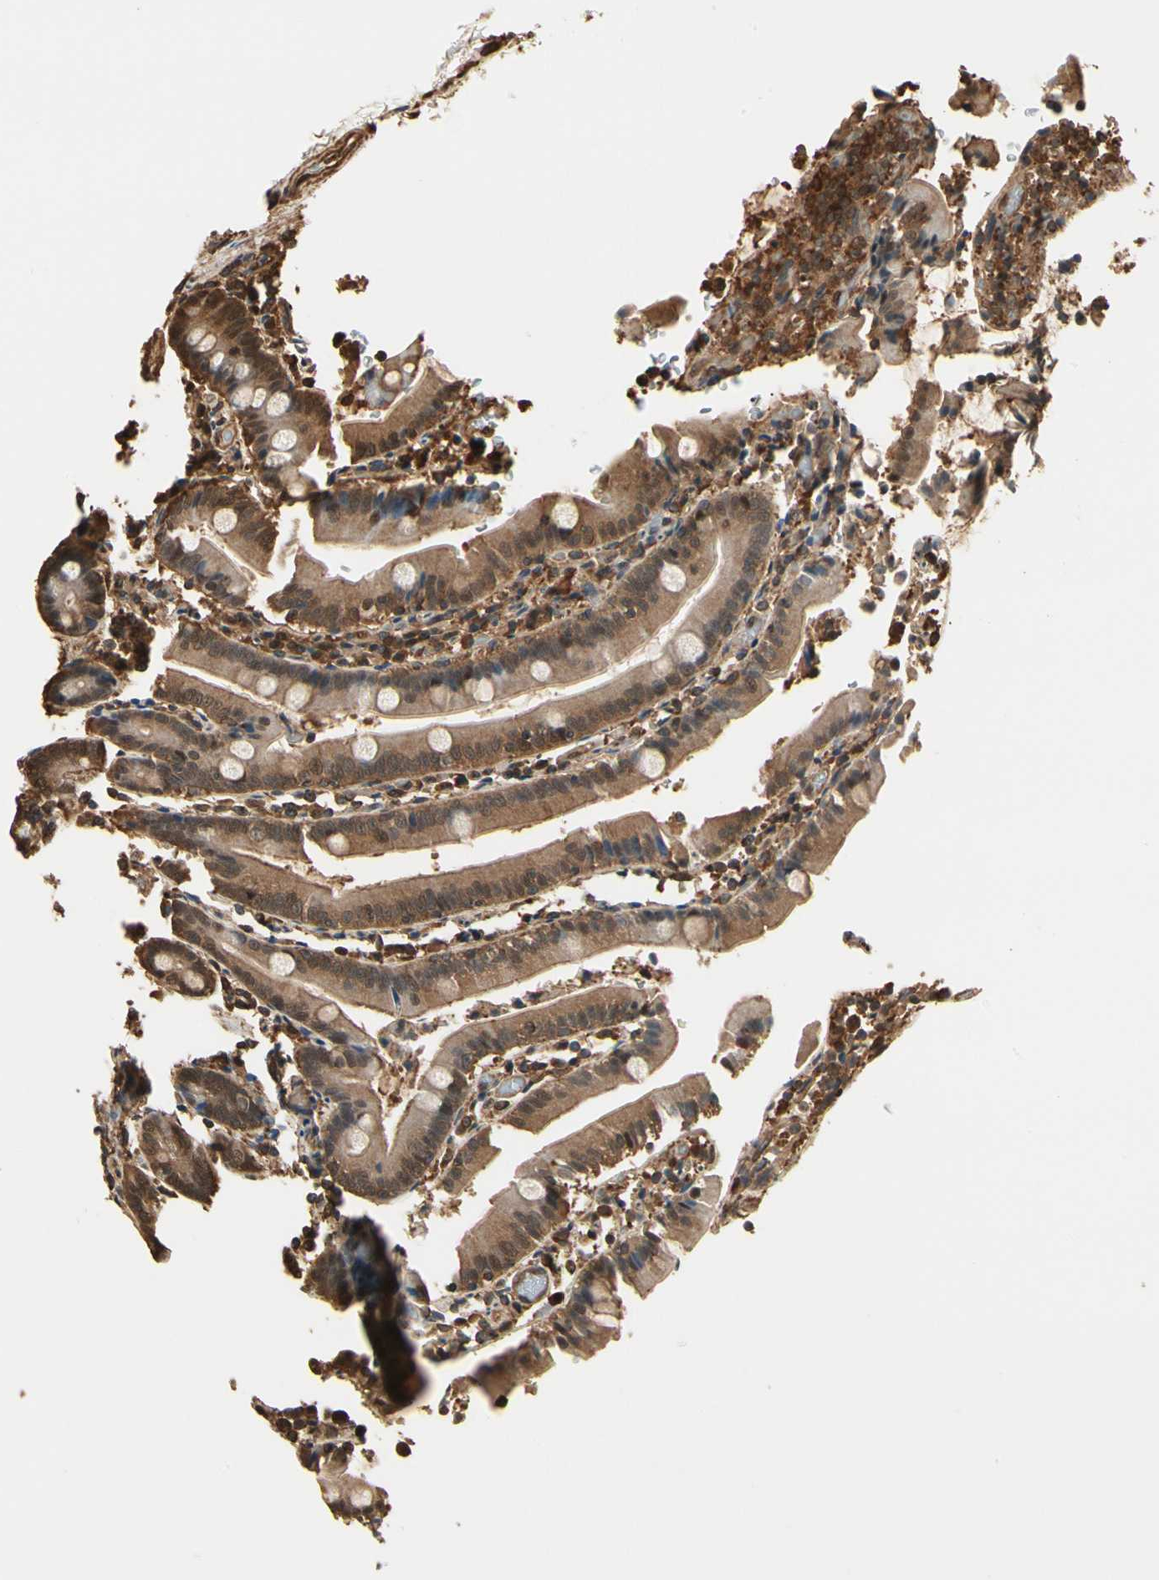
{"staining": {"intensity": "moderate", "quantity": ">75%", "location": "cytoplasmic/membranous"}, "tissue": "duodenum", "cell_type": "Glandular cells", "image_type": "normal", "snomed": [{"axis": "morphology", "description": "Normal tissue, NOS"}, {"axis": "topography", "description": "Duodenum"}], "caption": "Protein staining displays moderate cytoplasmic/membranous expression in approximately >75% of glandular cells in benign duodenum. The protein of interest is stained brown, and the nuclei are stained in blue (DAB (3,3'-diaminobenzidine) IHC with brightfield microscopy, high magnification).", "gene": "YWHAE", "patient": {"sex": "female", "age": 53}}